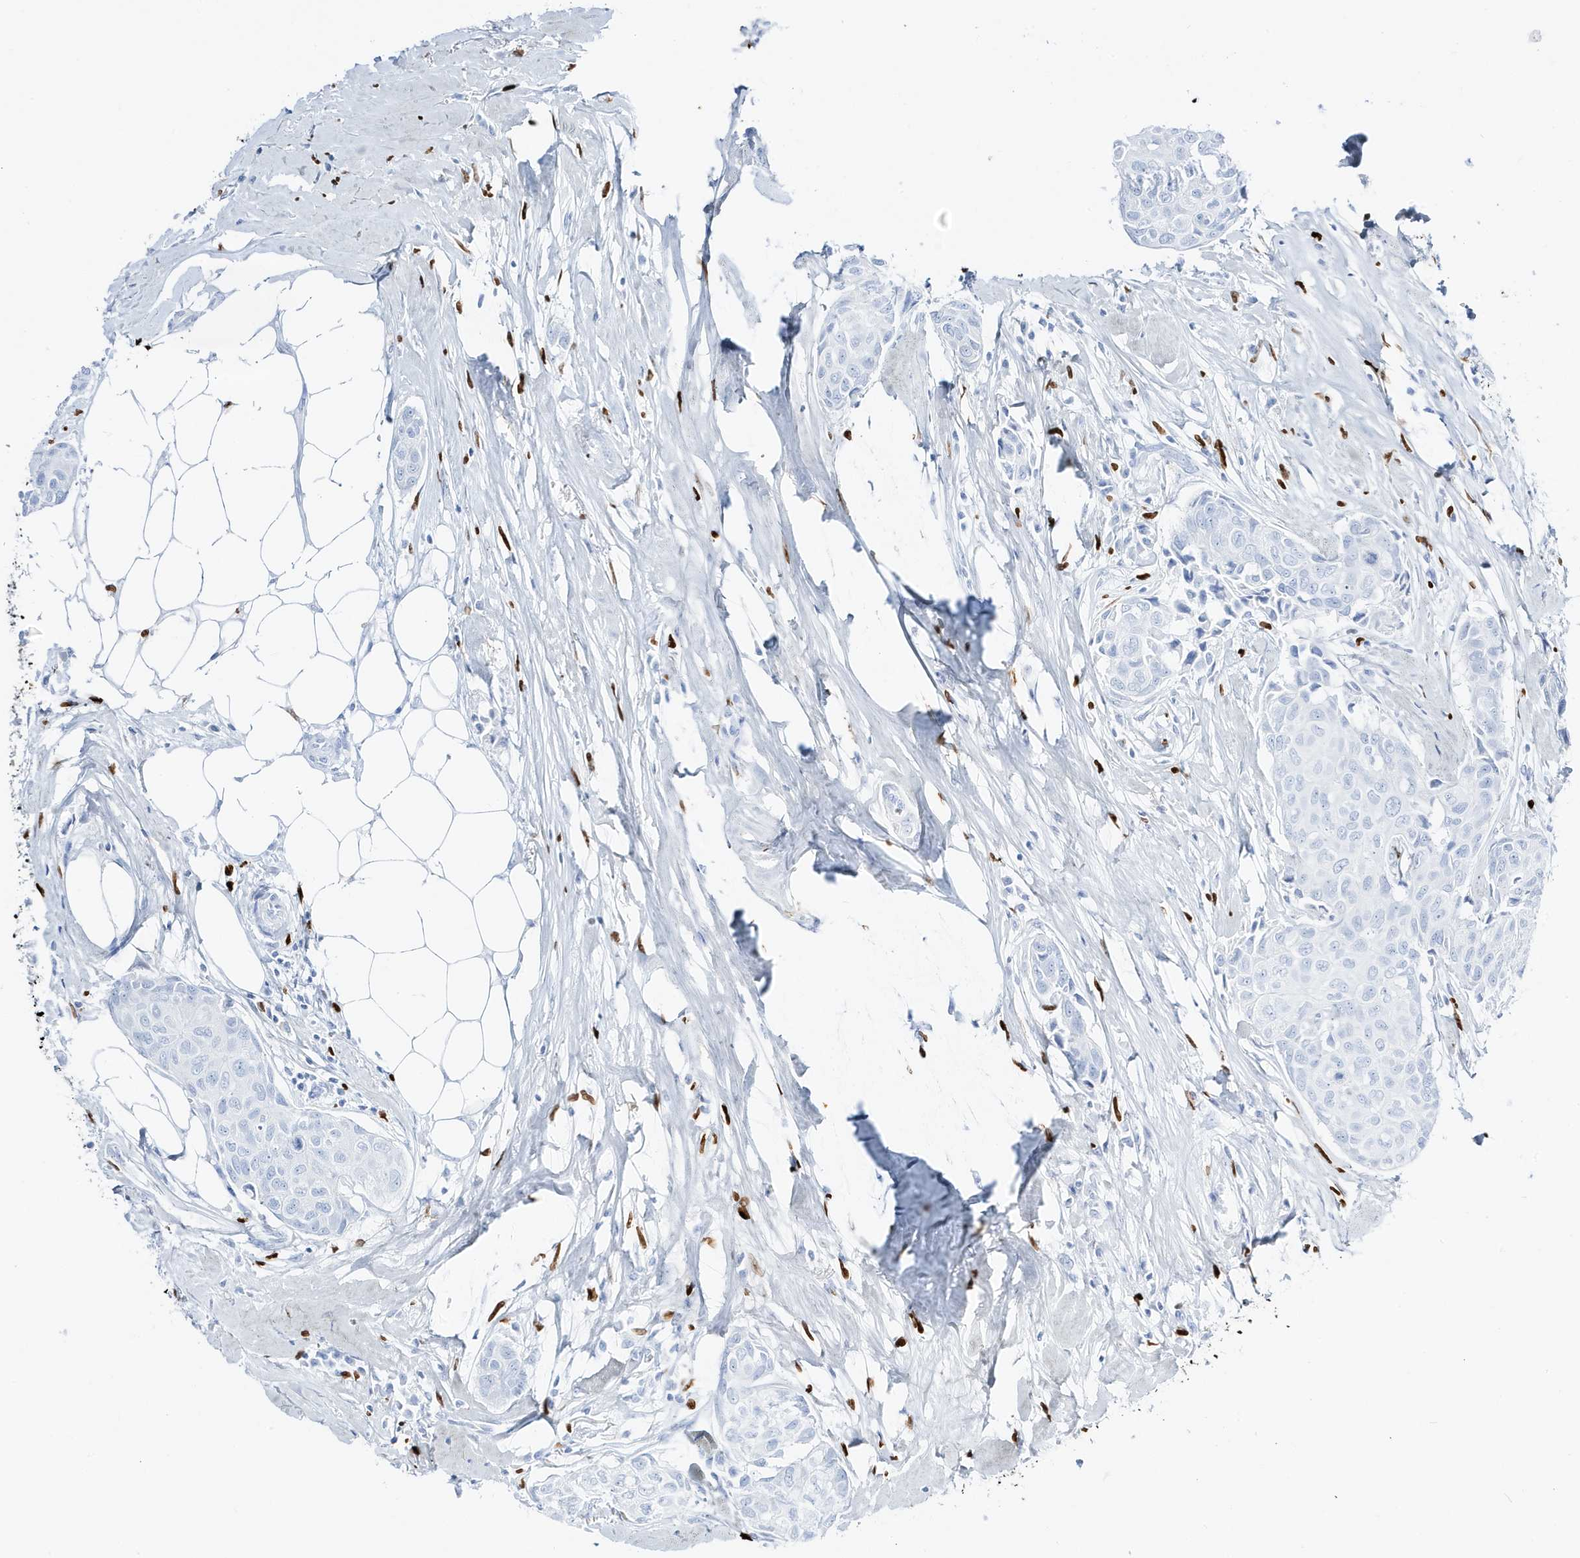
{"staining": {"intensity": "negative", "quantity": "none", "location": "none"}, "tissue": "breast cancer", "cell_type": "Tumor cells", "image_type": "cancer", "snomed": [{"axis": "morphology", "description": "Duct carcinoma"}, {"axis": "topography", "description": "Breast"}], "caption": "High magnification brightfield microscopy of breast cancer (infiltrating ductal carcinoma) stained with DAB (brown) and counterstained with hematoxylin (blue): tumor cells show no significant expression.", "gene": "MNDA", "patient": {"sex": "female", "age": 80}}